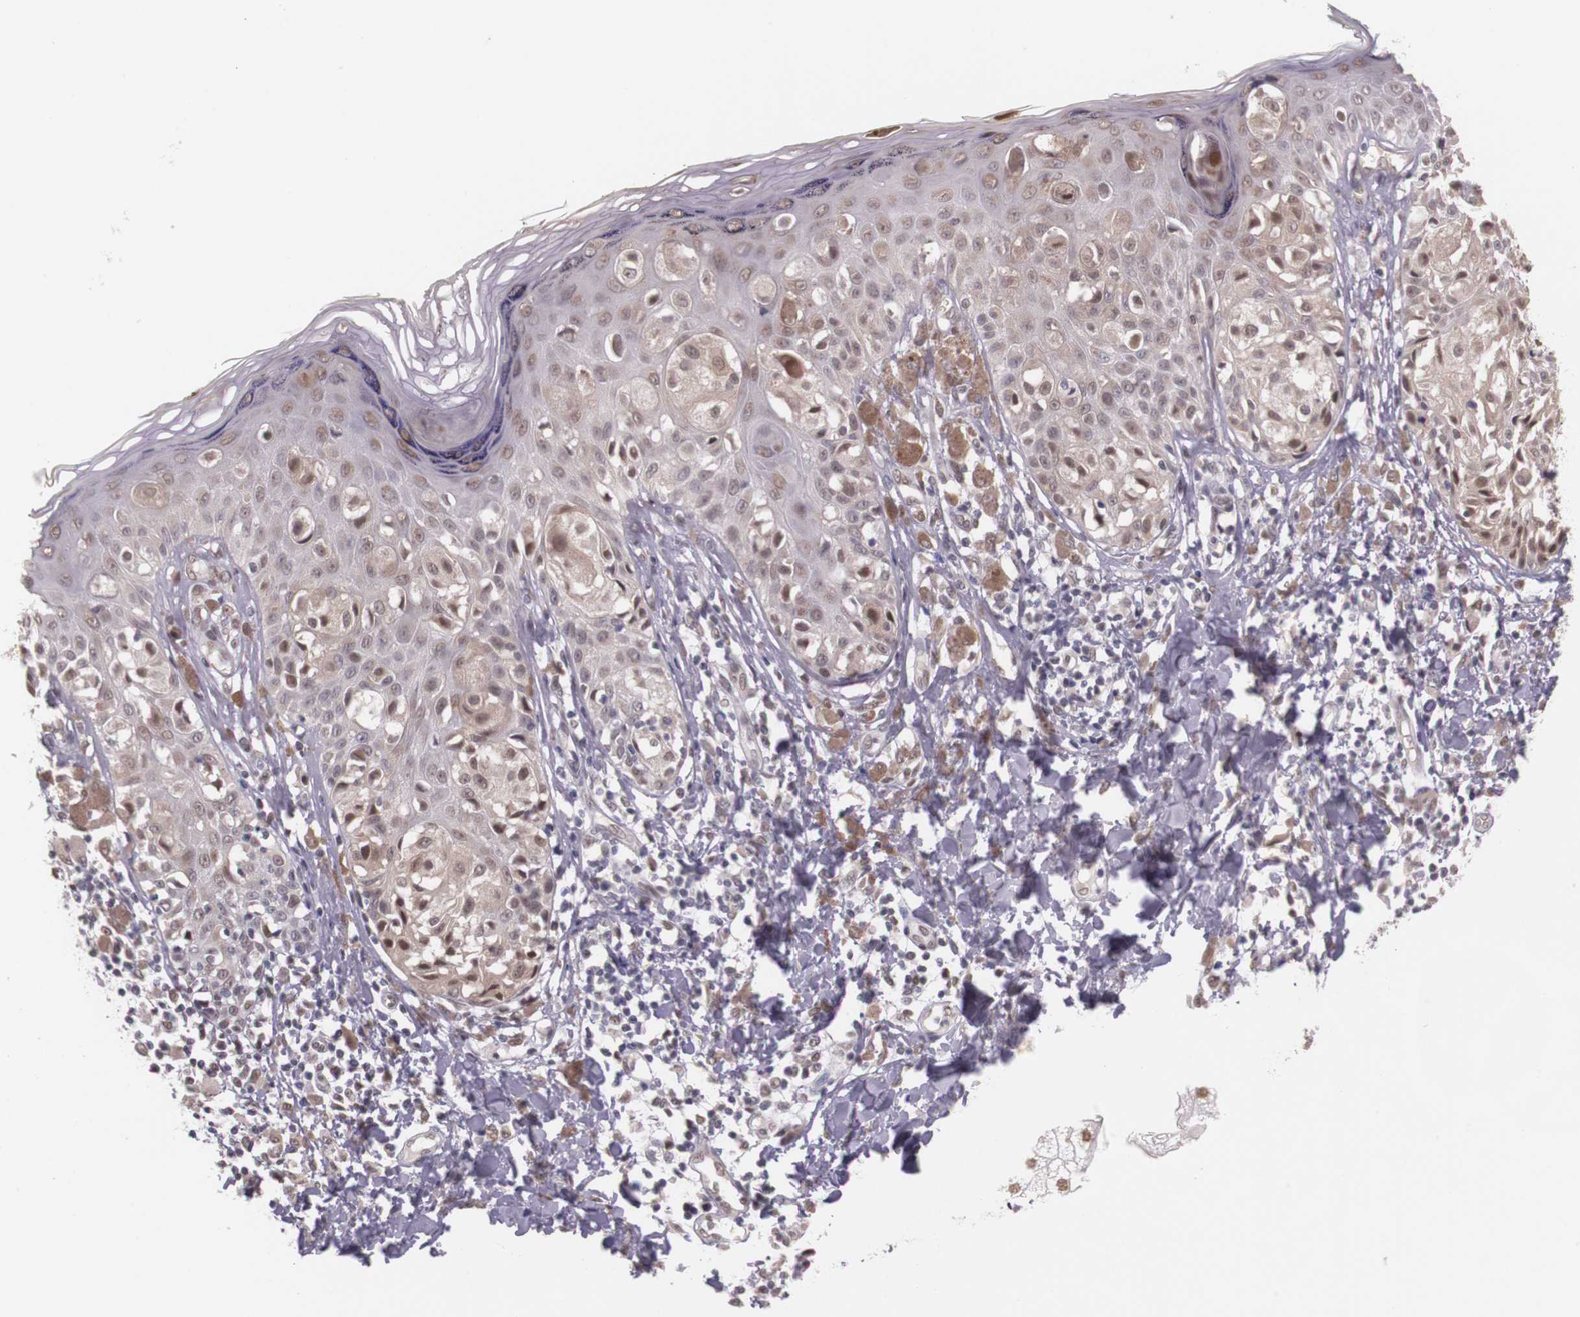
{"staining": {"intensity": "weak", "quantity": "25%-75%", "location": "nuclear"}, "tissue": "melanoma", "cell_type": "Tumor cells", "image_type": "cancer", "snomed": [{"axis": "morphology", "description": "Malignant melanoma, NOS"}, {"axis": "topography", "description": "Skin"}], "caption": "A photomicrograph showing weak nuclear staining in about 25%-75% of tumor cells in malignant melanoma, as visualized by brown immunohistochemical staining.", "gene": "WDR13", "patient": {"sex": "female", "age": 55}}